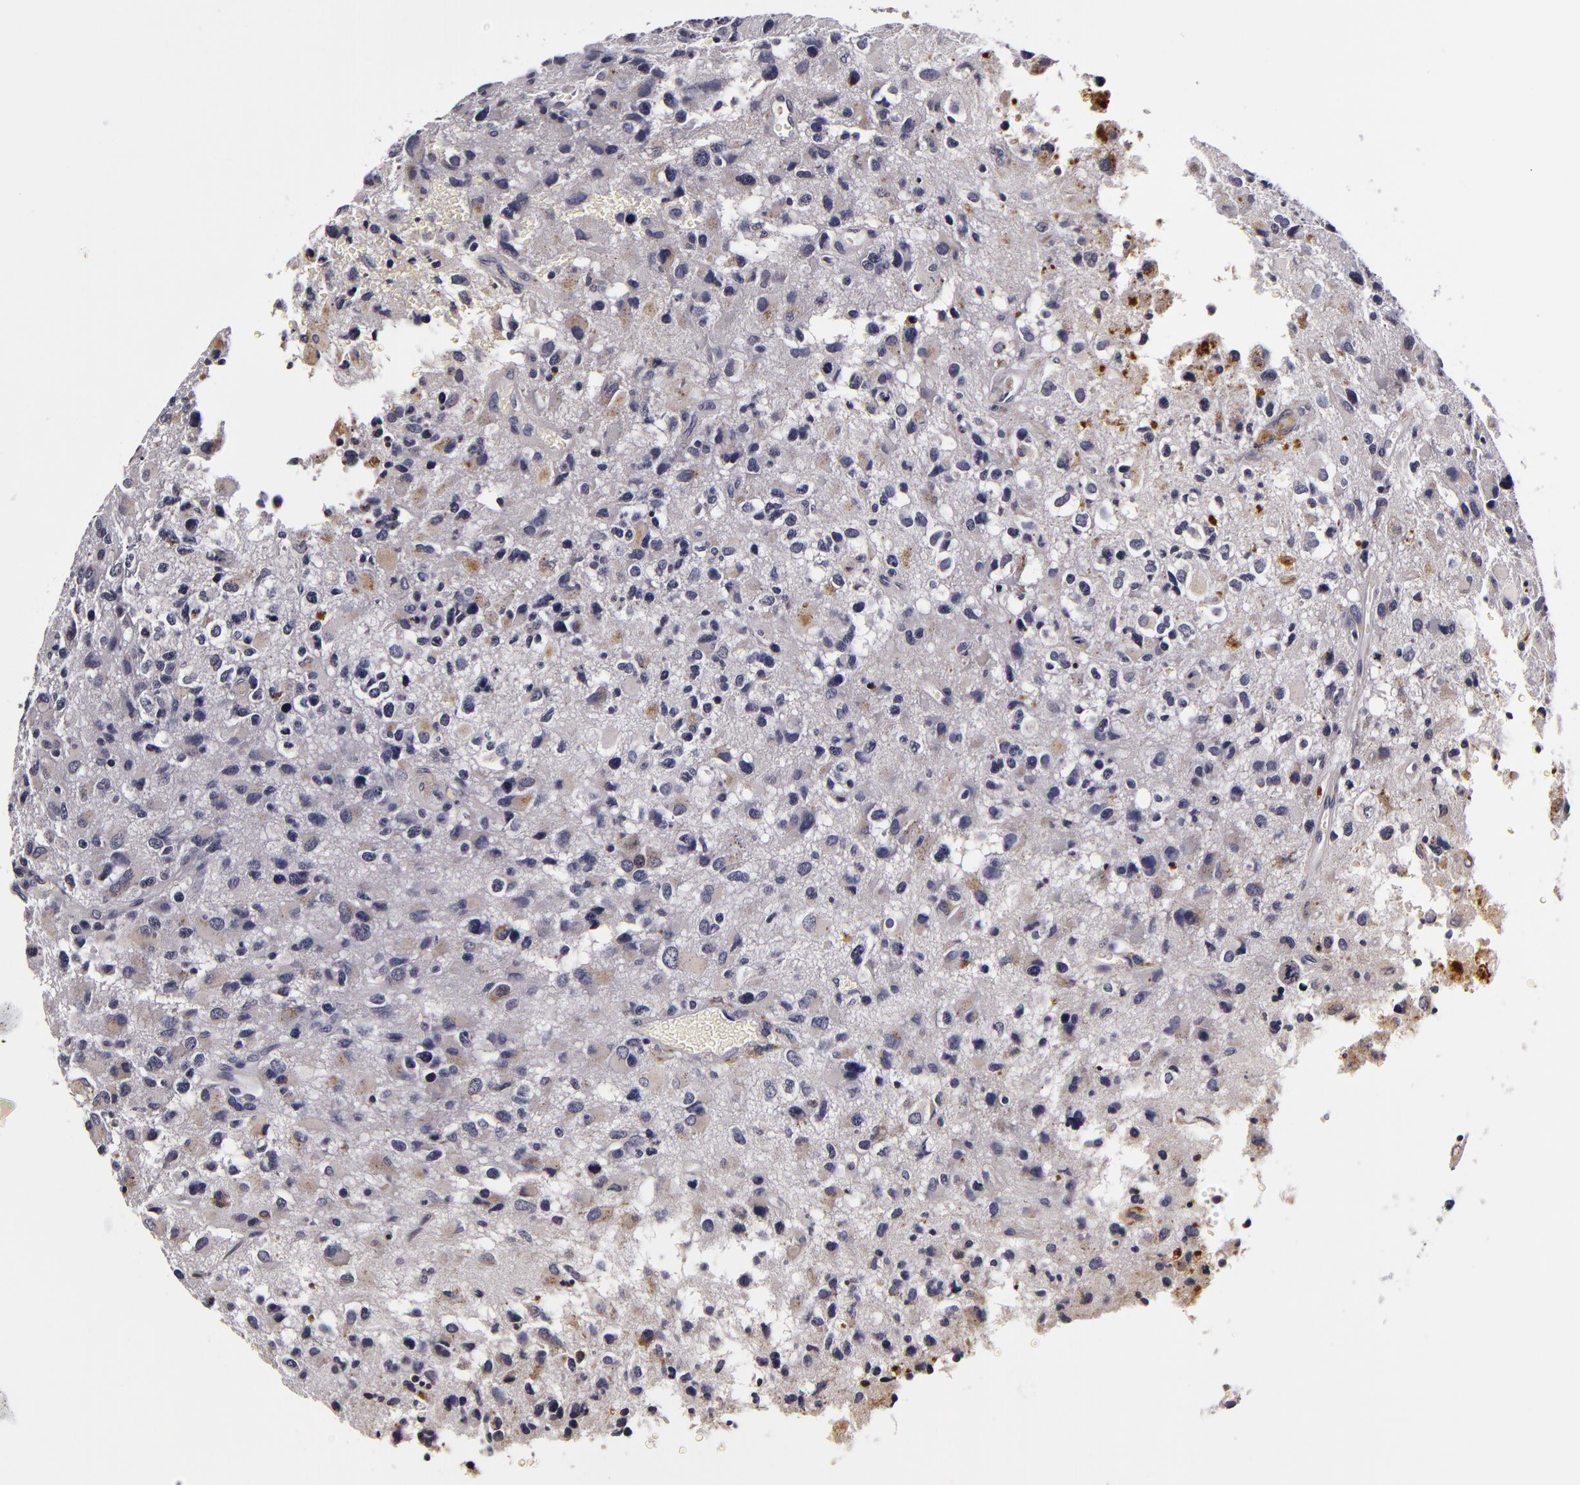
{"staining": {"intensity": "negative", "quantity": "none", "location": "none"}, "tissue": "glioma", "cell_type": "Tumor cells", "image_type": "cancer", "snomed": [{"axis": "morphology", "description": "Glioma, malignant, High grade"}, {"axis": "topography", "description": "Brain"}], "caption": "This is an immunohistochemistry image of human glioma. There is no staining in tumor cells.", "gene": "LGALS3BP", "patient": {"sex": "male", "age": 69}}